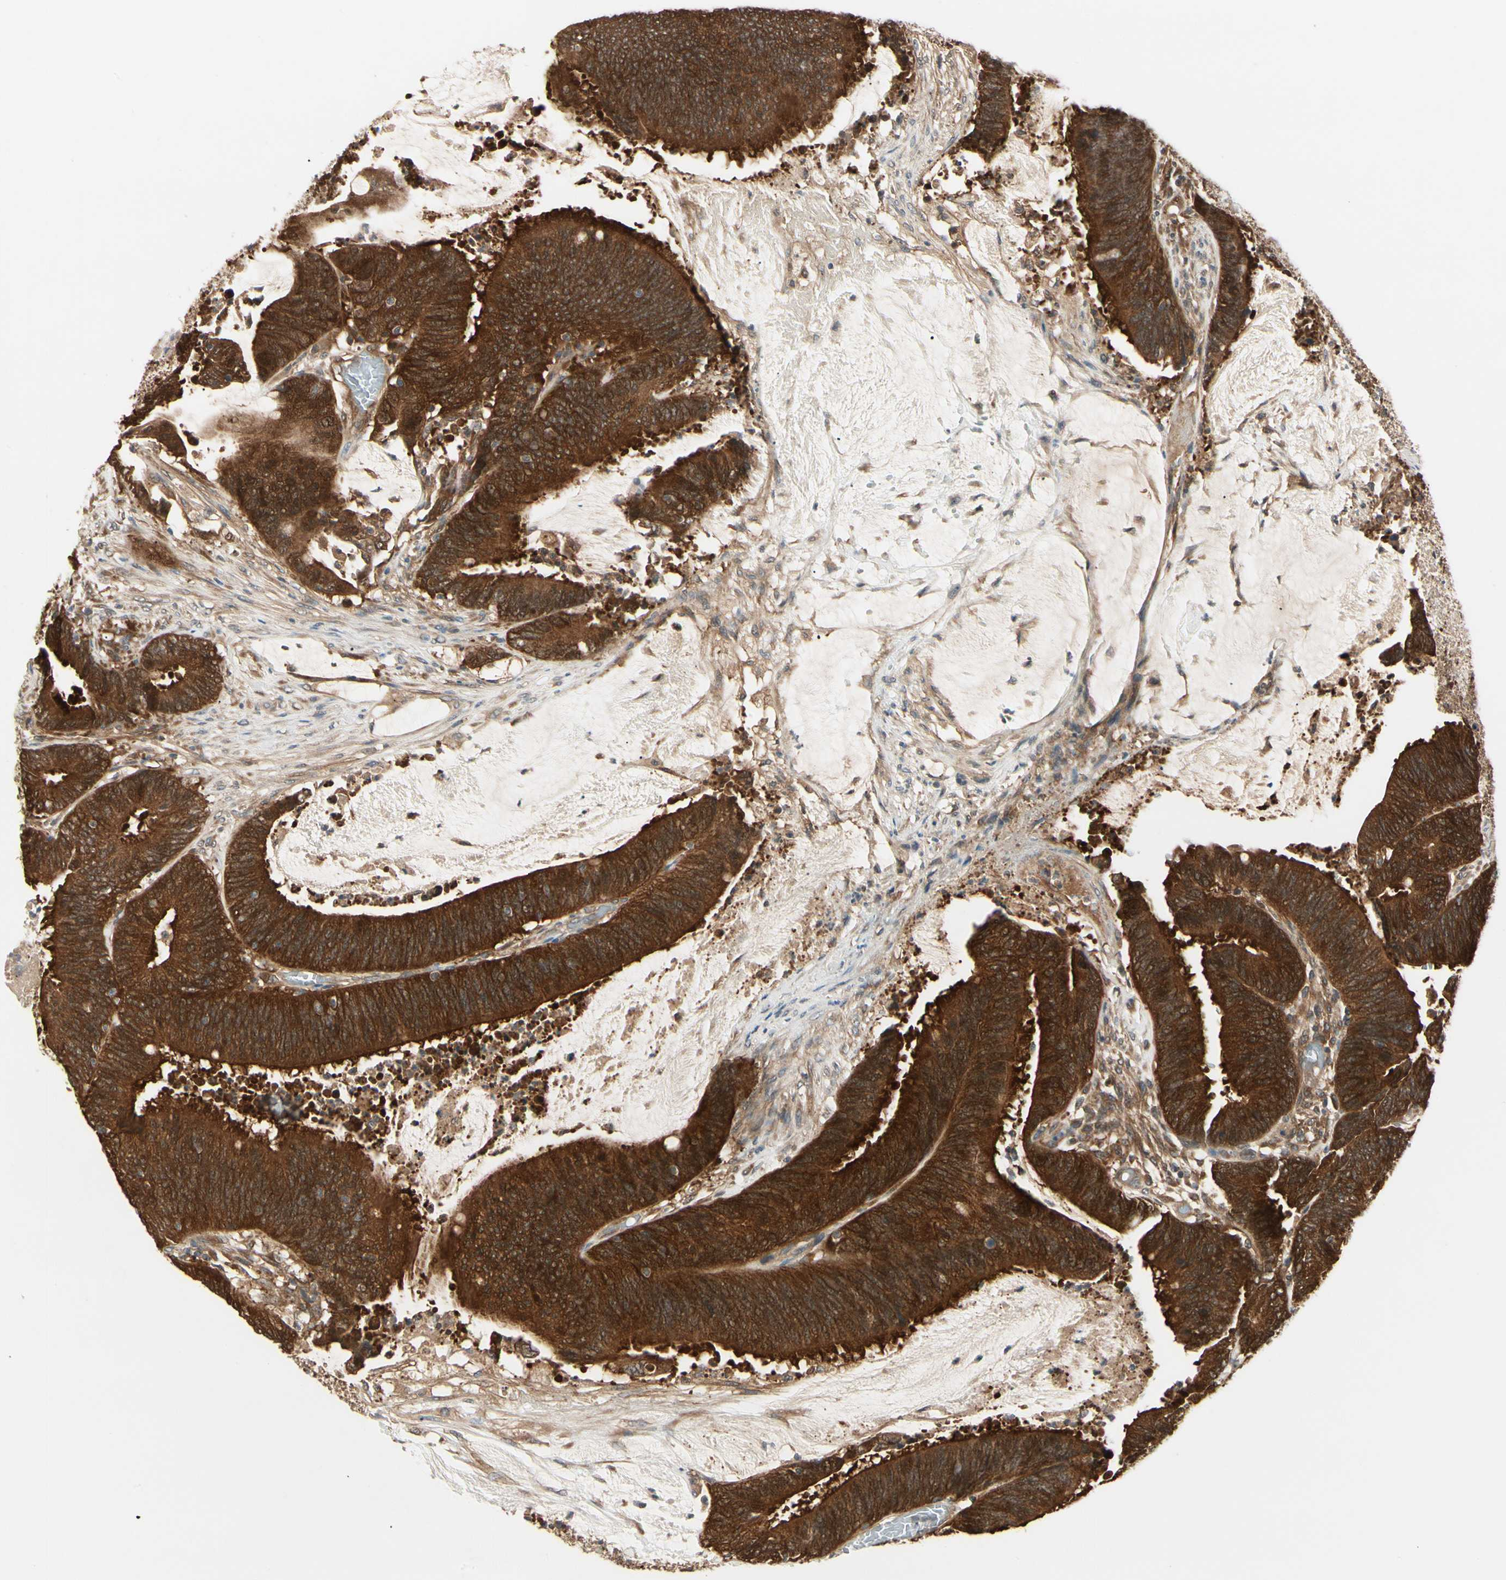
{"staining": {"intensity": "strong", "quantity": ">75%", "location": "cytoplasmic/membranous"}, "tissue": "colorectal cancer", "cell_type": "Tumor cells", "image_type": "cancer", "snomed": [{"axis": "morphology", "description": "Adenocarcinoma, NOS"}, {"axis": "topography", "description": "Rectum"}], "caption": "High-magnification brightfield microscopy of colorectal cancer (adenocarcinoma) stained with DAB (3,3'-diaminobenzidine) (brown) and counterstained with hematoxylin (blue). tumor cells exhibit strong cytoplasmic/membranous expression is identified in about>75% of cells.", "gene": "NME1-NME2", "patient": {"sex": "female", "age": 66}}